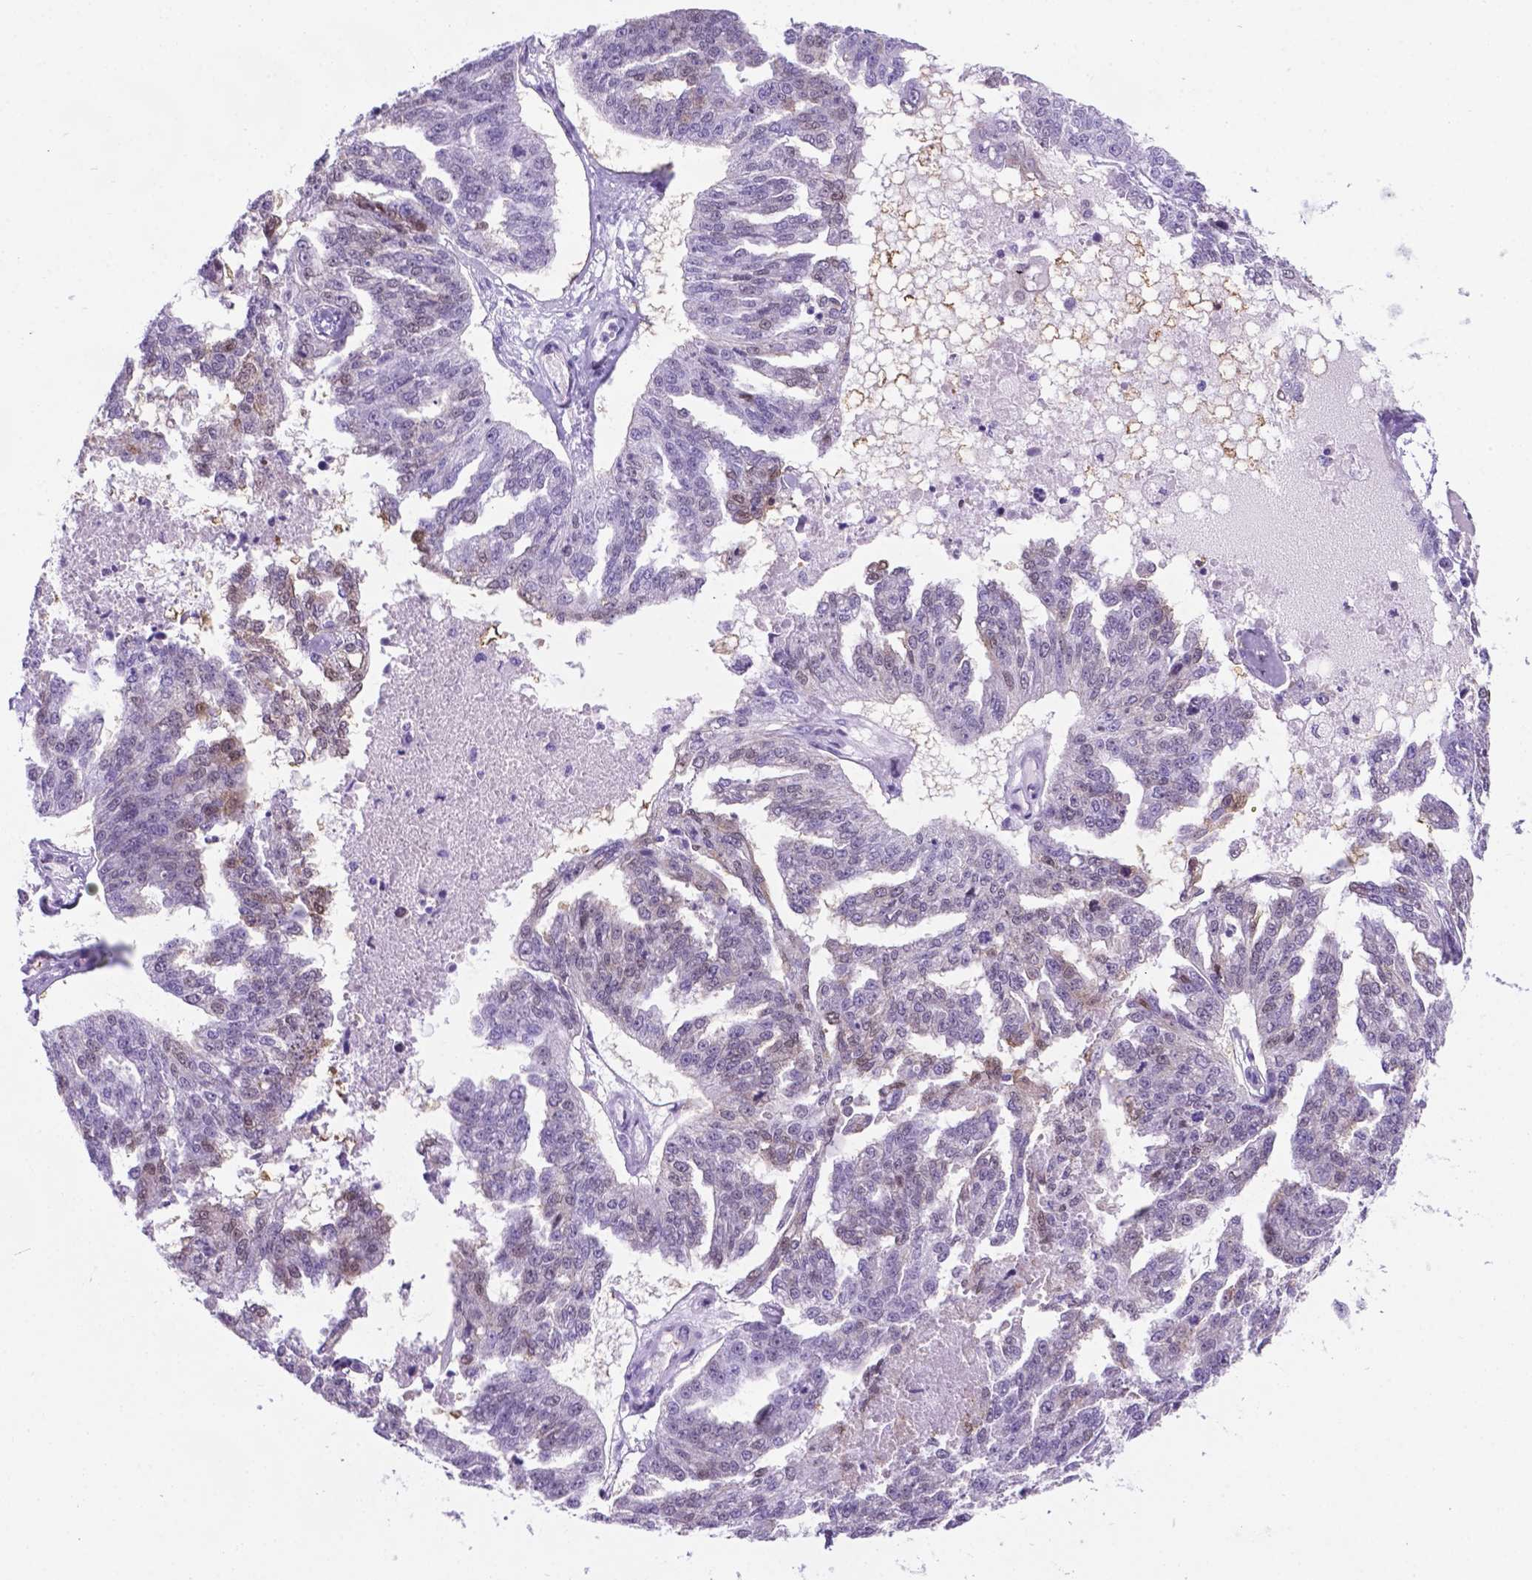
{"staining": {"intensity": "moderate", "quantity": "<25%", "location": "nuclear"}, "tissue": "ovarian cancer", "cell_type": "Tumor cells", "image_type": "cancer", "snomed": [{"axis": "morphology", "description": "Cystadenocarcinoma, serous, NOS"}, {"axis": "topography", "description": "Ovary"}], "caption": "Immunohistochemical staining of human ovarian cancer displays moderate nuclear protein expression in approximately <25% of tumor cells. Using DAB (3,3'-diaminobenzidine) (brown) and hematoxylin (blue) stains, captured at high magnification using brightfield microscopy.", "gene": "C17orf107", "patient": {"sex": "female", "age": 58}}